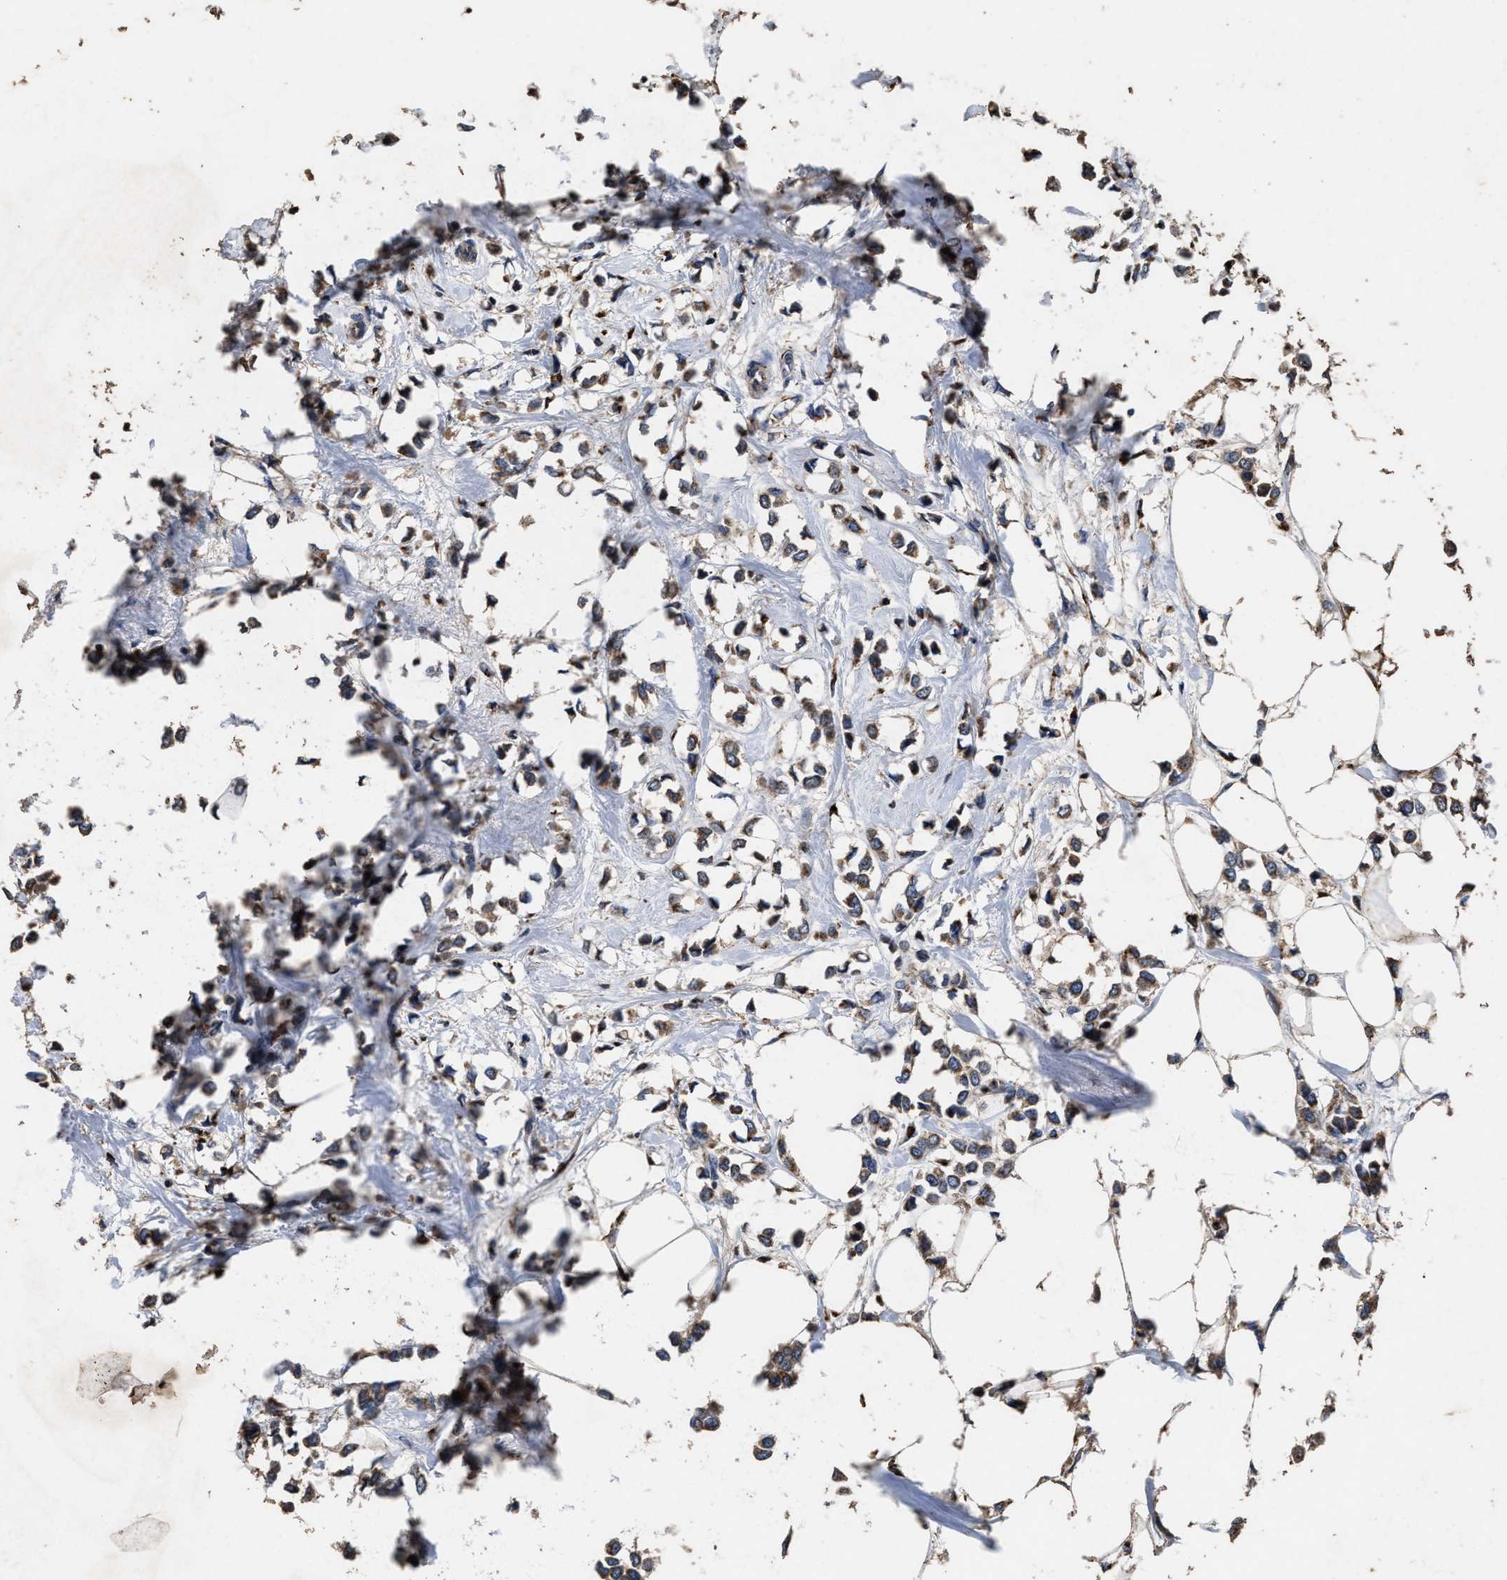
{"staining": {"intensity": "moderate", "quantity": ">75%", "location": "cytoplasmic/membranous"}, "tissue": "breast cancer", "cell_type": "Tumor cells", "image_type": "cancer", "snomed": [{"axis": "morphology", "description": "Lobular carcinoma"}, {"axis": "topography", "description": "Breast"}], "caption": "Immunohistochemistry of breast cancer (lobular carcinoma) reveals medium levels of moderate cytoplasmic/membranous positivity in about >75% of tumor cells.", "gene": "TPST2", "patient": {"sex": "female", "age": 51}}